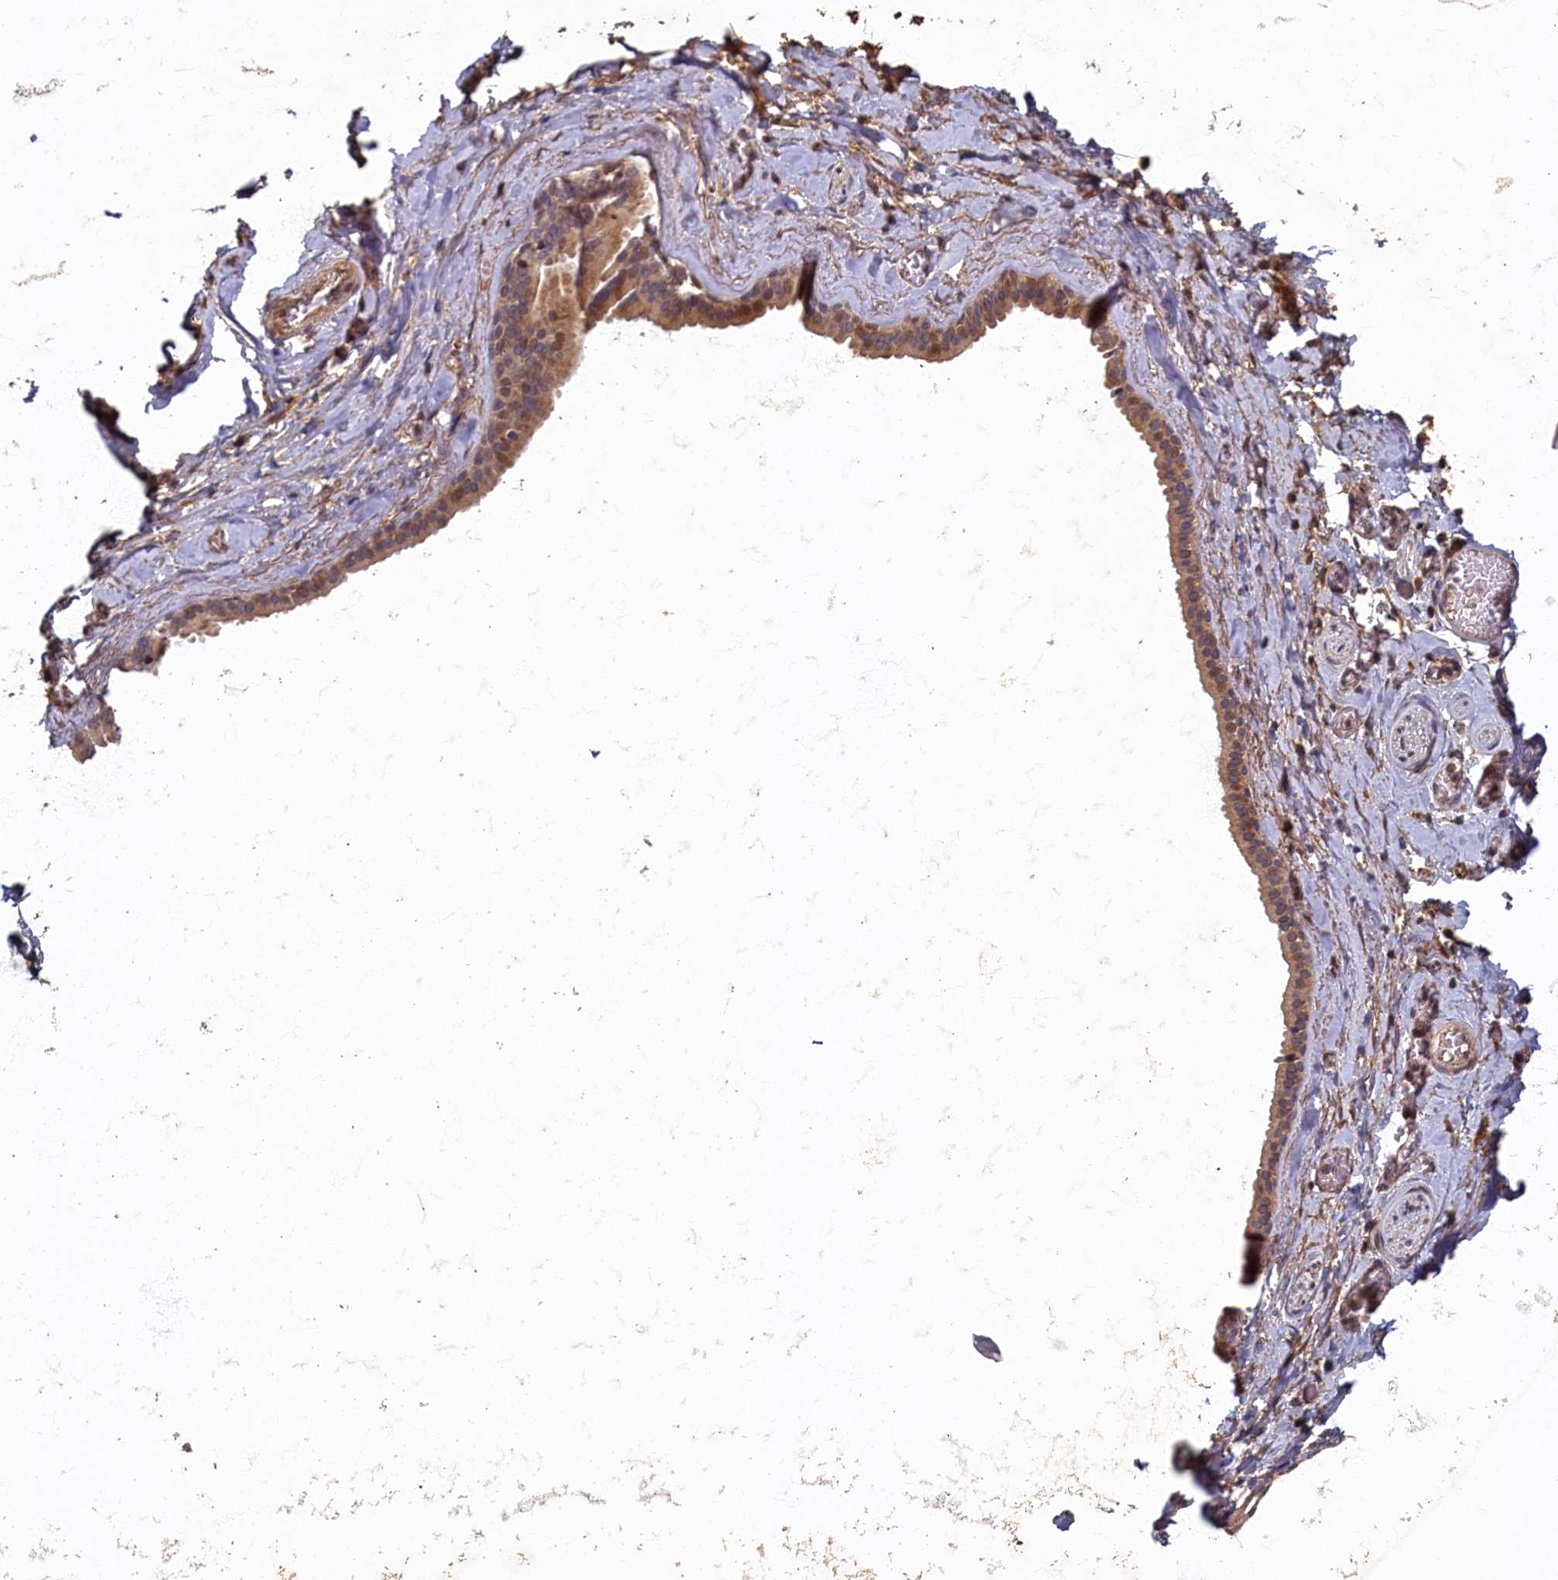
{"staining": {"intensity": "moderate", "quantity": "<25%", "location": "cytoplasmic/membranous"}, "tissue": "adipose tissue", "cell_type": "Adipocytes", "image_type": "normal", "snomed": [{"axis": "morphology", "description": "Normal tissue, NOS"}, {"axis": "topography", "description": "Salivary gland"}, {"axis": "topography", "description": "Peripheral nerve tissue"}], "caption": "Protein staining of unremarkable adipose tissue shows moderate cytoplasmic/membranous positivity in approximately <25% of adipocytes.", "gene": "LCMT2", "patient": {"sex": "male", "age": 62}}